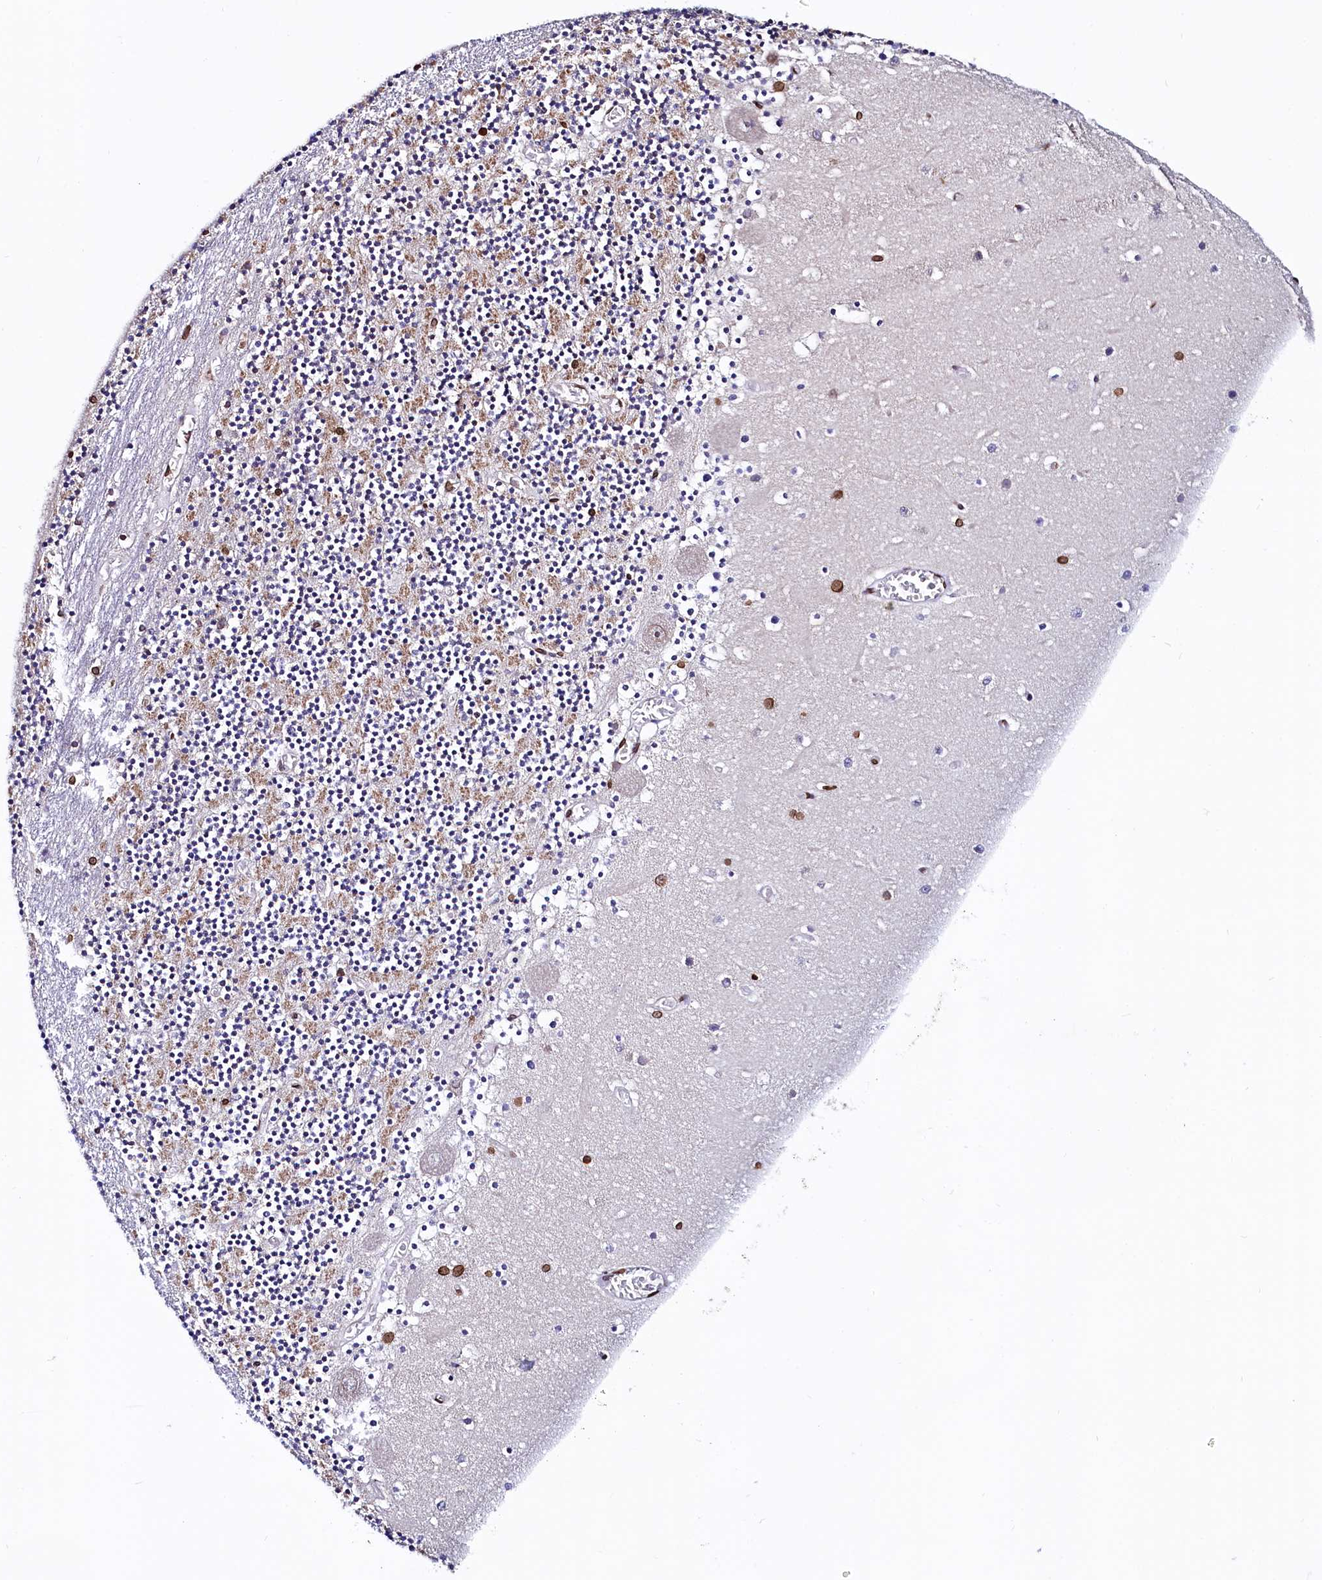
{"staining": {"intensity": "moderate", "quantity": ">75%", "location": "cytoplasmic/membranous,nuclear"}, "tissue": "cerebellum", "cell_type": "Cells in granular layer", "image_type": "normal", "snomed": [{"axis": "morphology", "description": "Normal tissue, NOS"}, {"axis": "topography", "description": "Cerebellum"}], "caption": "Protein staining of normal cerebellum displays moderate cytoplasmic/membranous,nuclear positivity in about >75% of cells in granular layer.", "gene": "HAND1", "patient": {"sex": "female", "age": 28}}